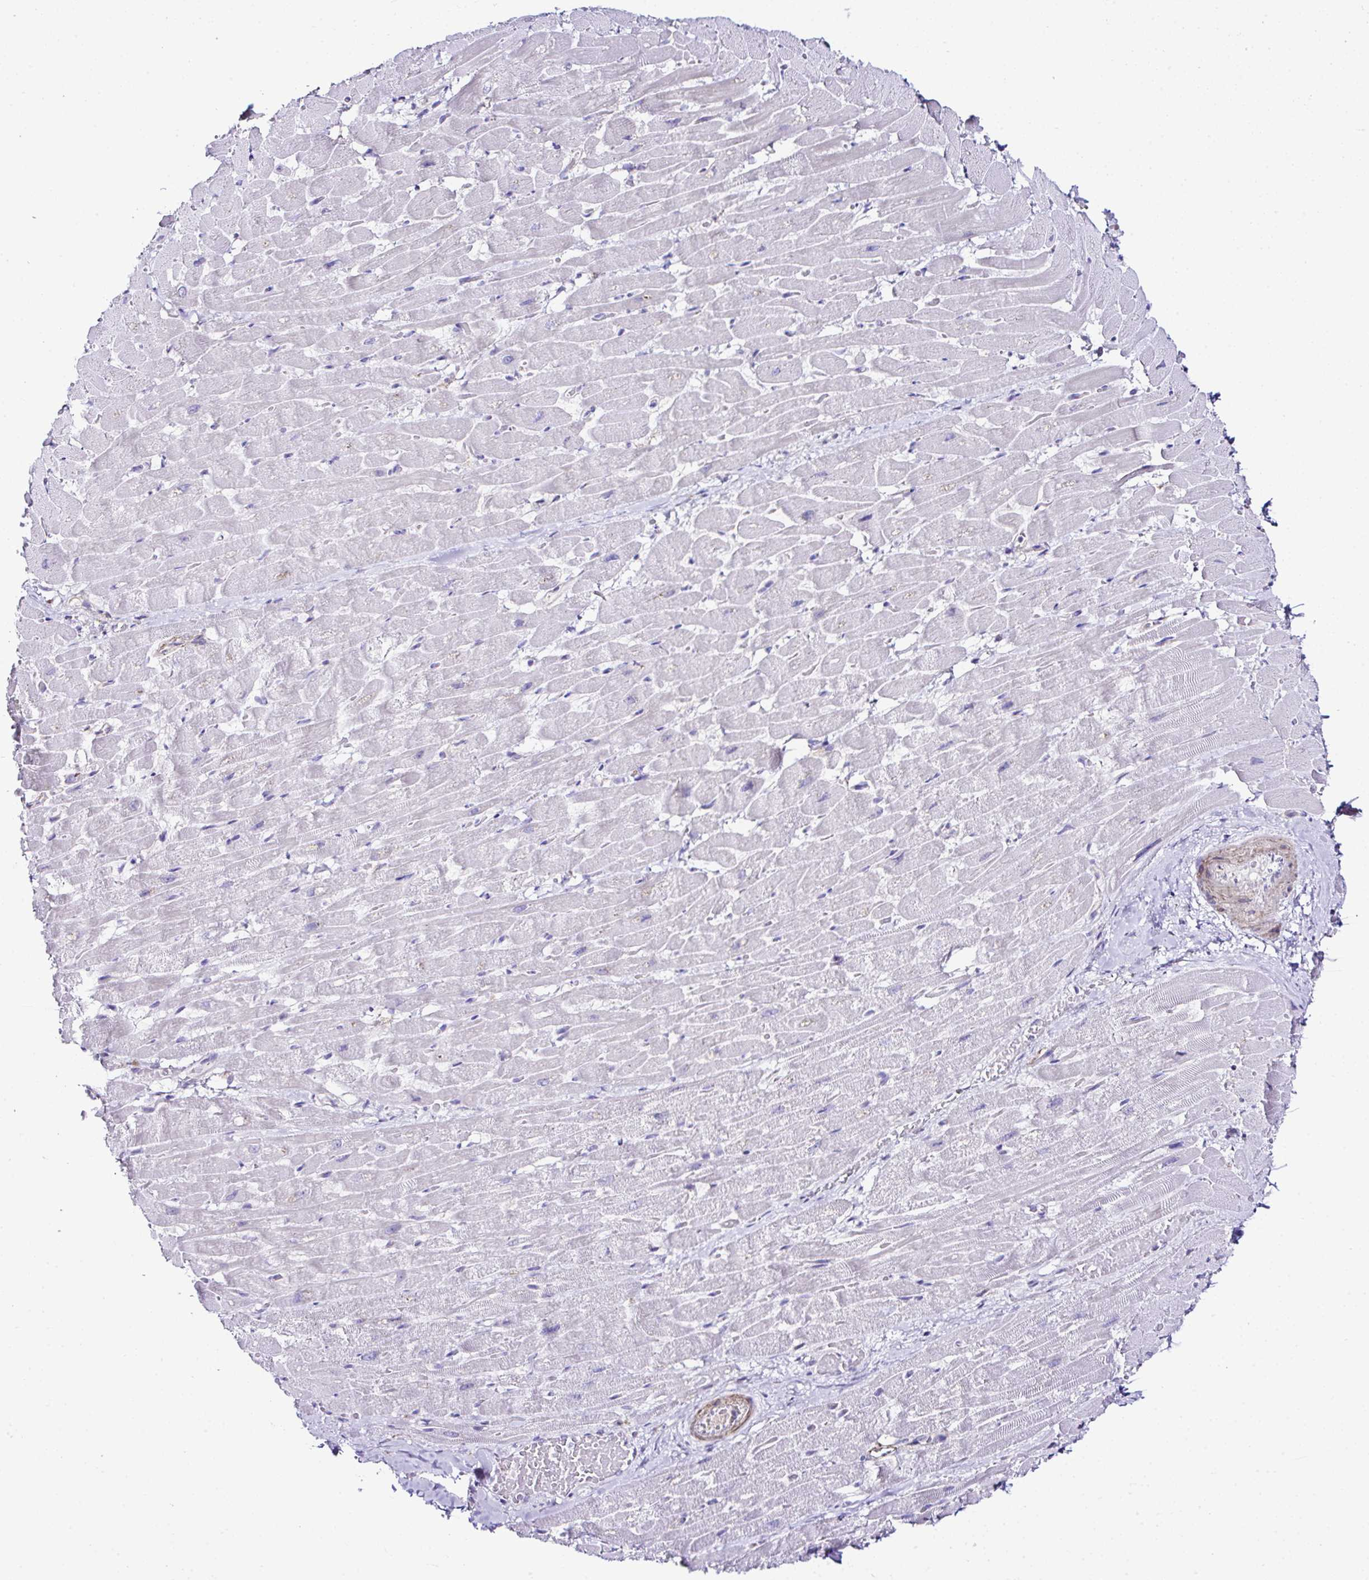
{"staining": {"intensity": "negative", "quantity": "none", "location": "none"}, "tissue": "heart muscle", "cell_type": "Cardiomyocytes", "image_type": "normal", "snomed": [{"axis": "morphology", "description": "Normal tissue, NOS"}, {"axis": "topography", "description": "Heart"}], "caption": "The micrograph demonstrates no significant staining in cardiomyocytes of heart muscle. (DAB (3,3'-diaminobenzidine) immunohistochemistry (IHC) visualized using brightfield microscopy, high magnification).", "gene": "OR4P4", "patient": {"sex": "male", "age": 37}}